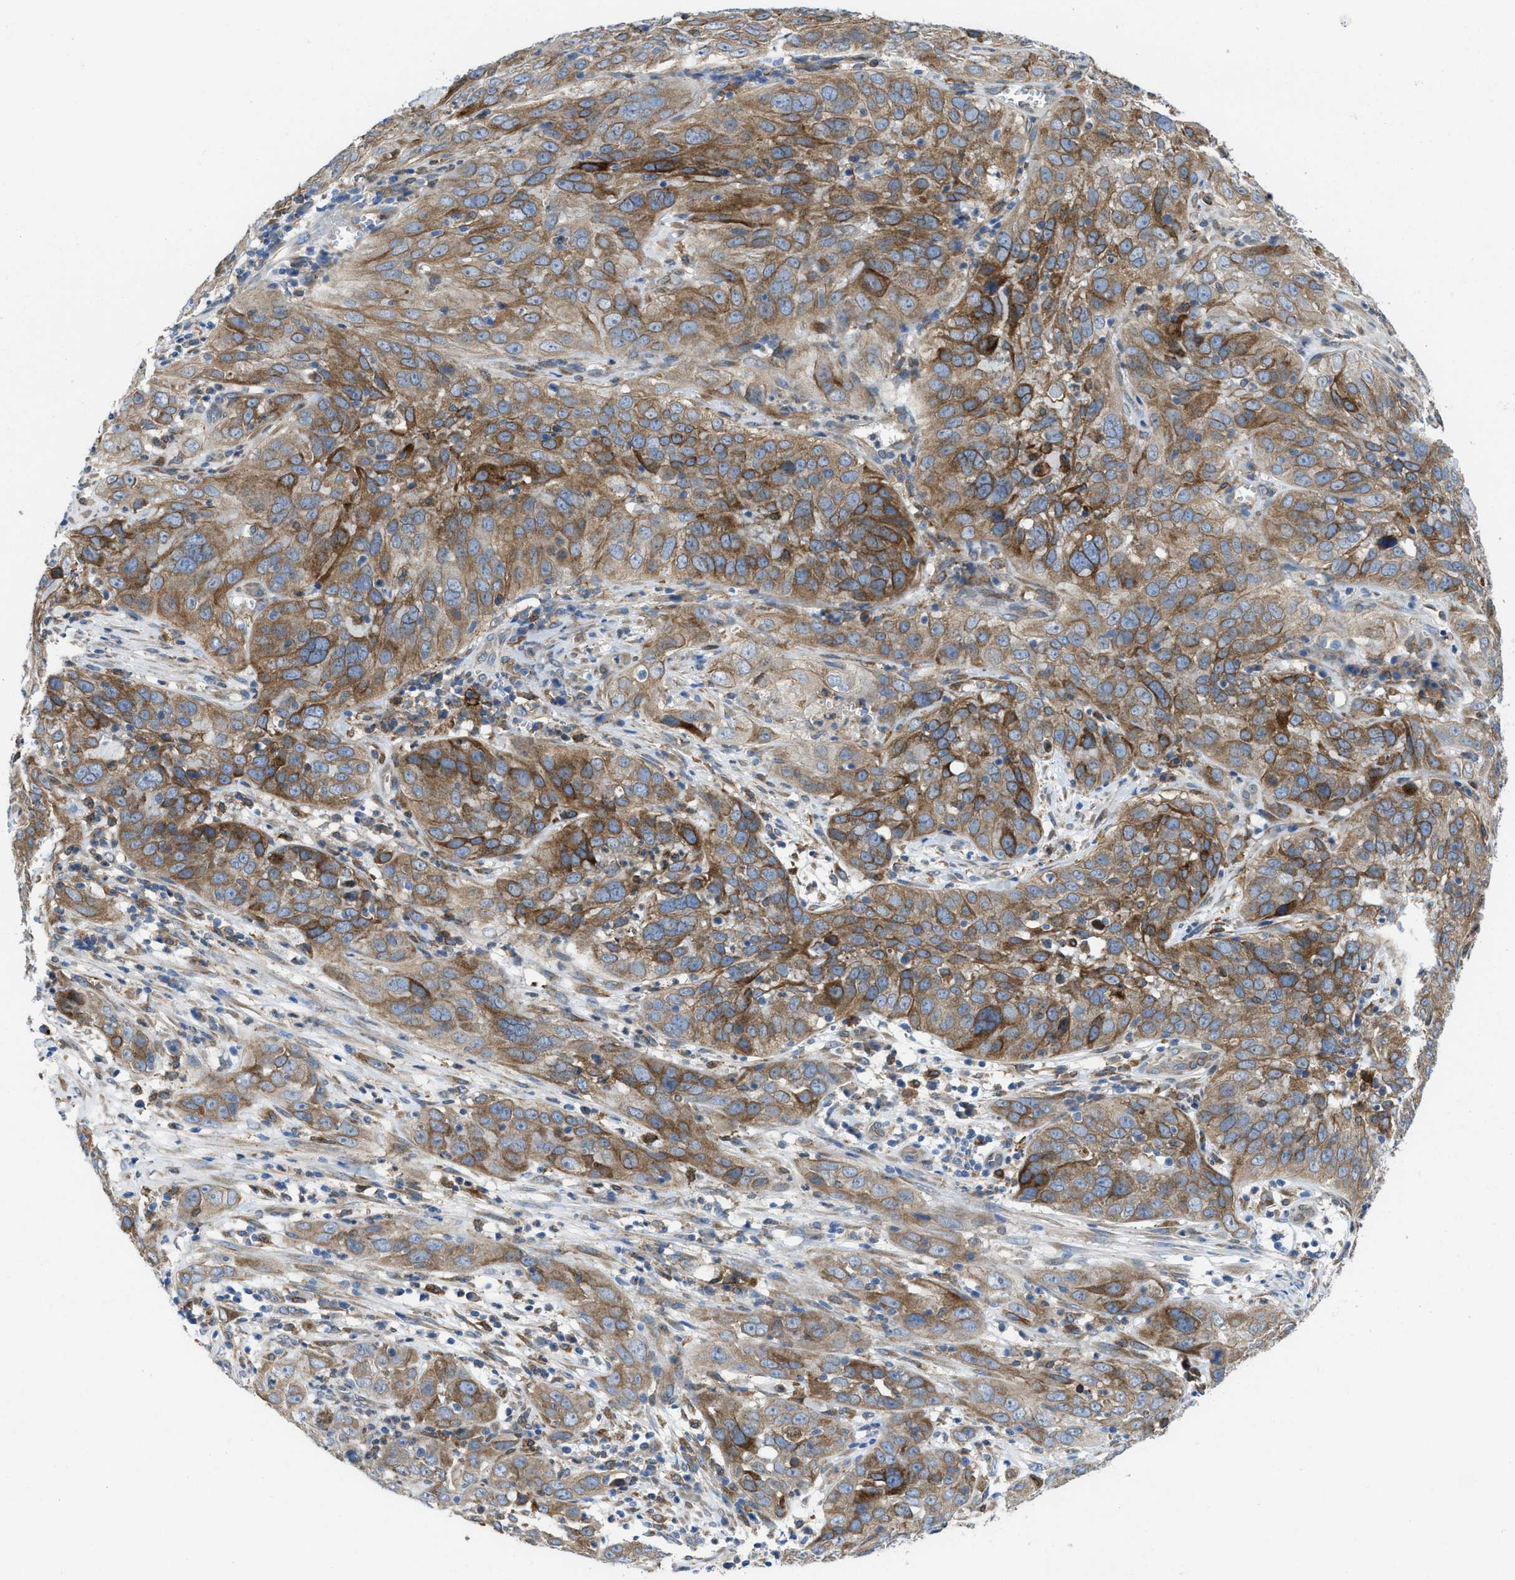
{"staining": {"intensity": "moderate", "quantity": ">75%", "location": "cytoplasmic/membranous"}, "tissue": "cervical cancer", "cell_type": "Tumor cells", "image_type": "cancer", "snomed": [{"axis": "morphology", "description": "Squamous cell carcinoma, NOS"}, {"axis": "topography", "description": "Cervix"}], "caption": "Squamous cell carcinoma (cervical) stained with immunohistochemistry (IHC) shows moderate cytoplasmic/membranous staining in about >75% of tumor cells.", "gene": "ERLIN2", "patient": {"sex": "female", "age": 32}}